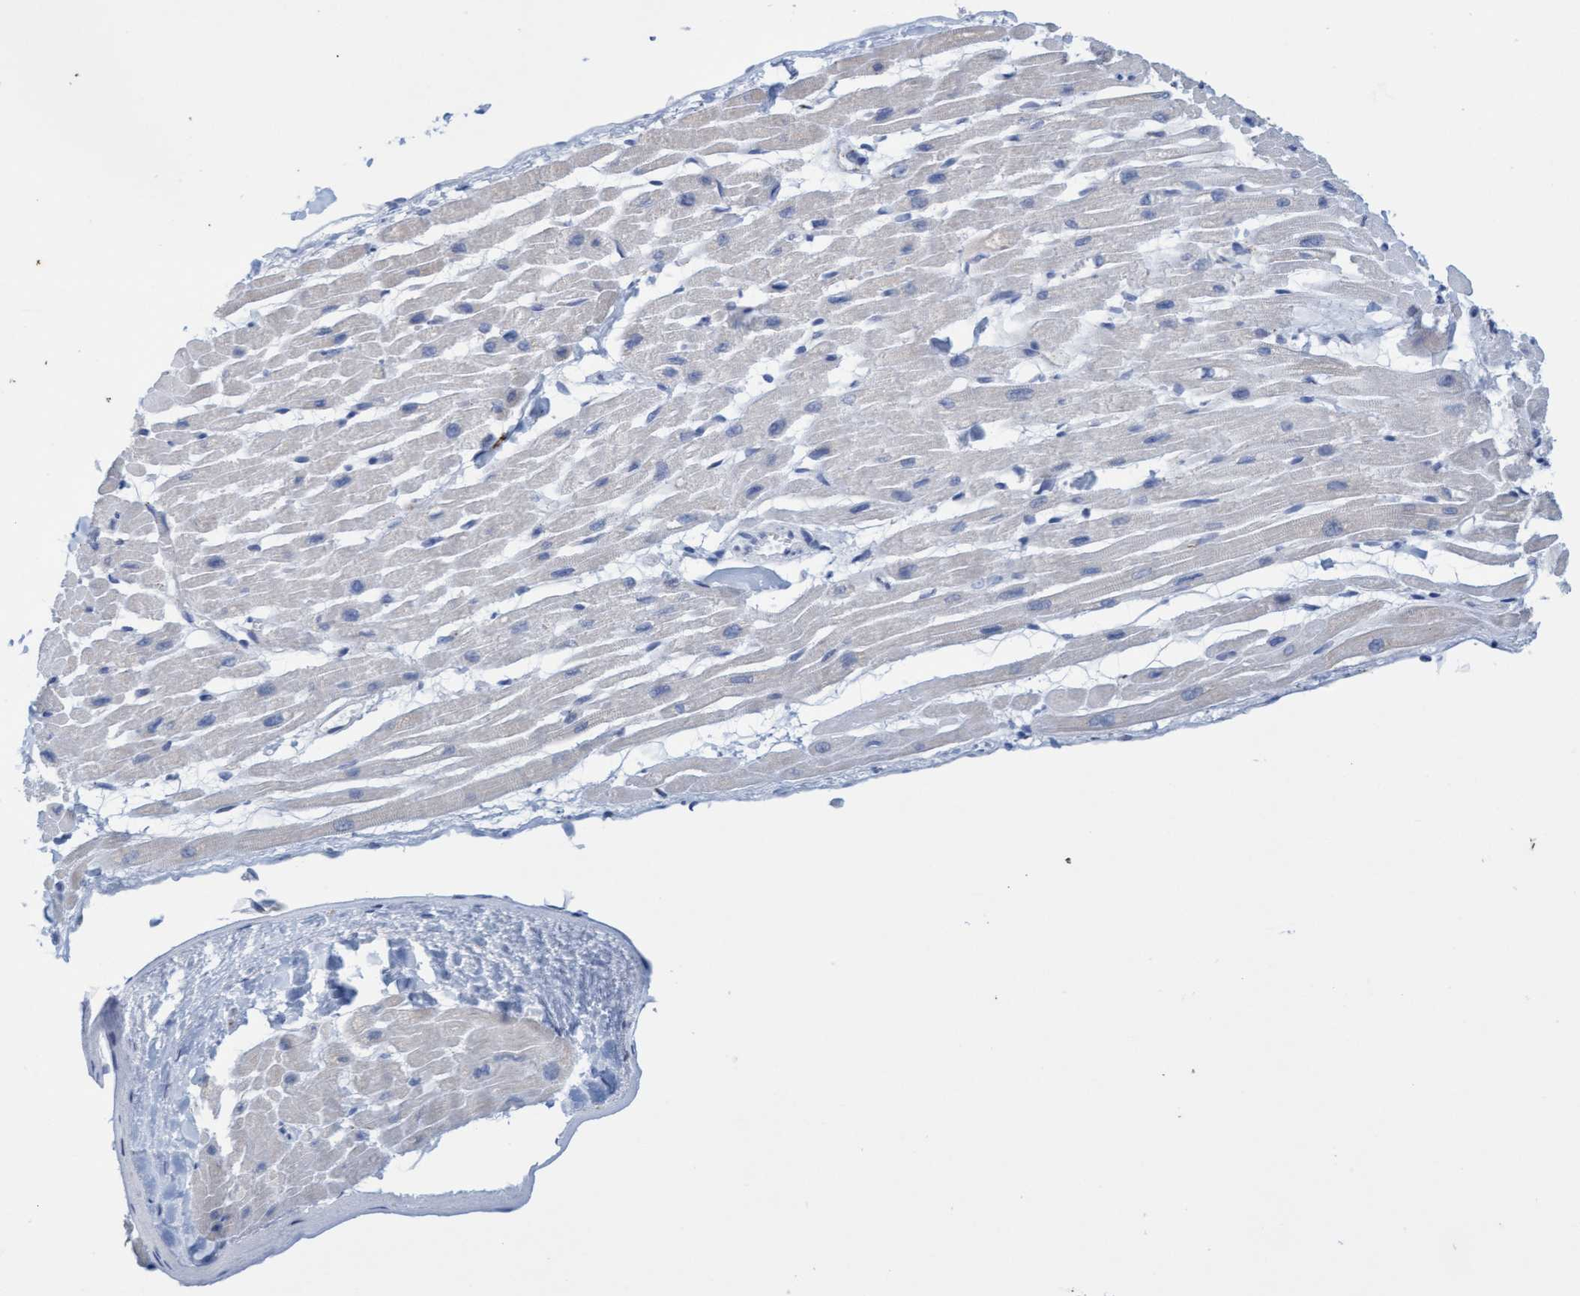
{"staining": {"intensity": "weak", "quantity": "25%-75%", "location": "cytoplasmic/membranous"}, "tissue": "heart muscle", "cell_type": "Cardiomyocytes", "image_type": "normal", "snomed": [{"axis": "morphology", "description": "Normal tissue, NOS"}, {"axis": "topography", "description": "Heart"}], "caption": "The immunohistochemical stain highlights weak cytoplasmic/membranous expression in cardiomyocytes of benign heart muscle.", "gene": "SGSH", "patient": {"sex": "male", "age": 45}}